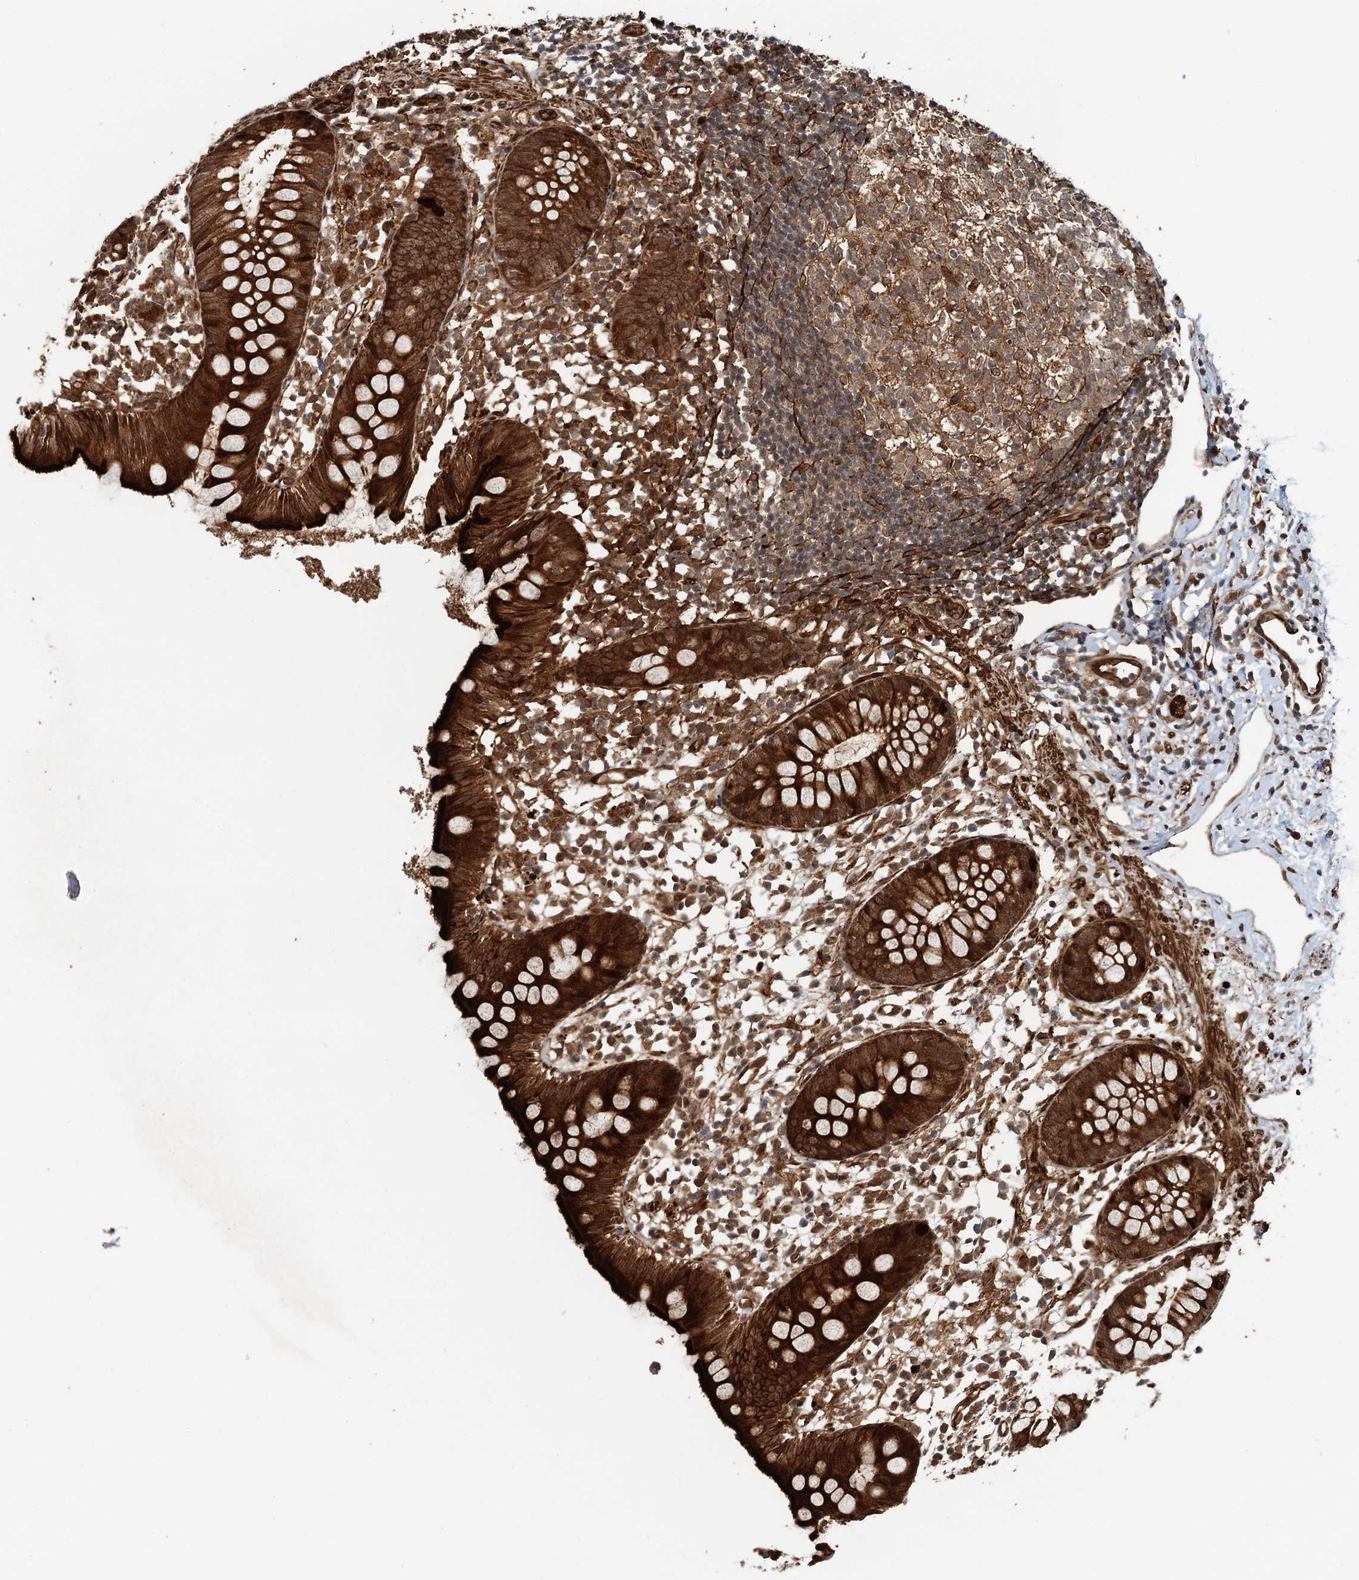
{"staining": {"intensity": "strong", "quantity": ">75%", "location": "cytoplasmic/membranous,nuclear"}, "tissue": "appendix", "cell_type": "Glandular cells", "image_type": "normal", "snomed": [{"axis": "morphology", "description": "Normal tissue, NOS"}, {"axis": "topography", "description": "Appendix"}], "caption": "This micrograph reveals immunohistochemistry staining of benign appendix, with high strong cytoplasmic/membranous,nuclear expression in approximately >75% of glandular cells.", "gene": "SNRNP25", "patient": {"sex": "female", "age": 20}}